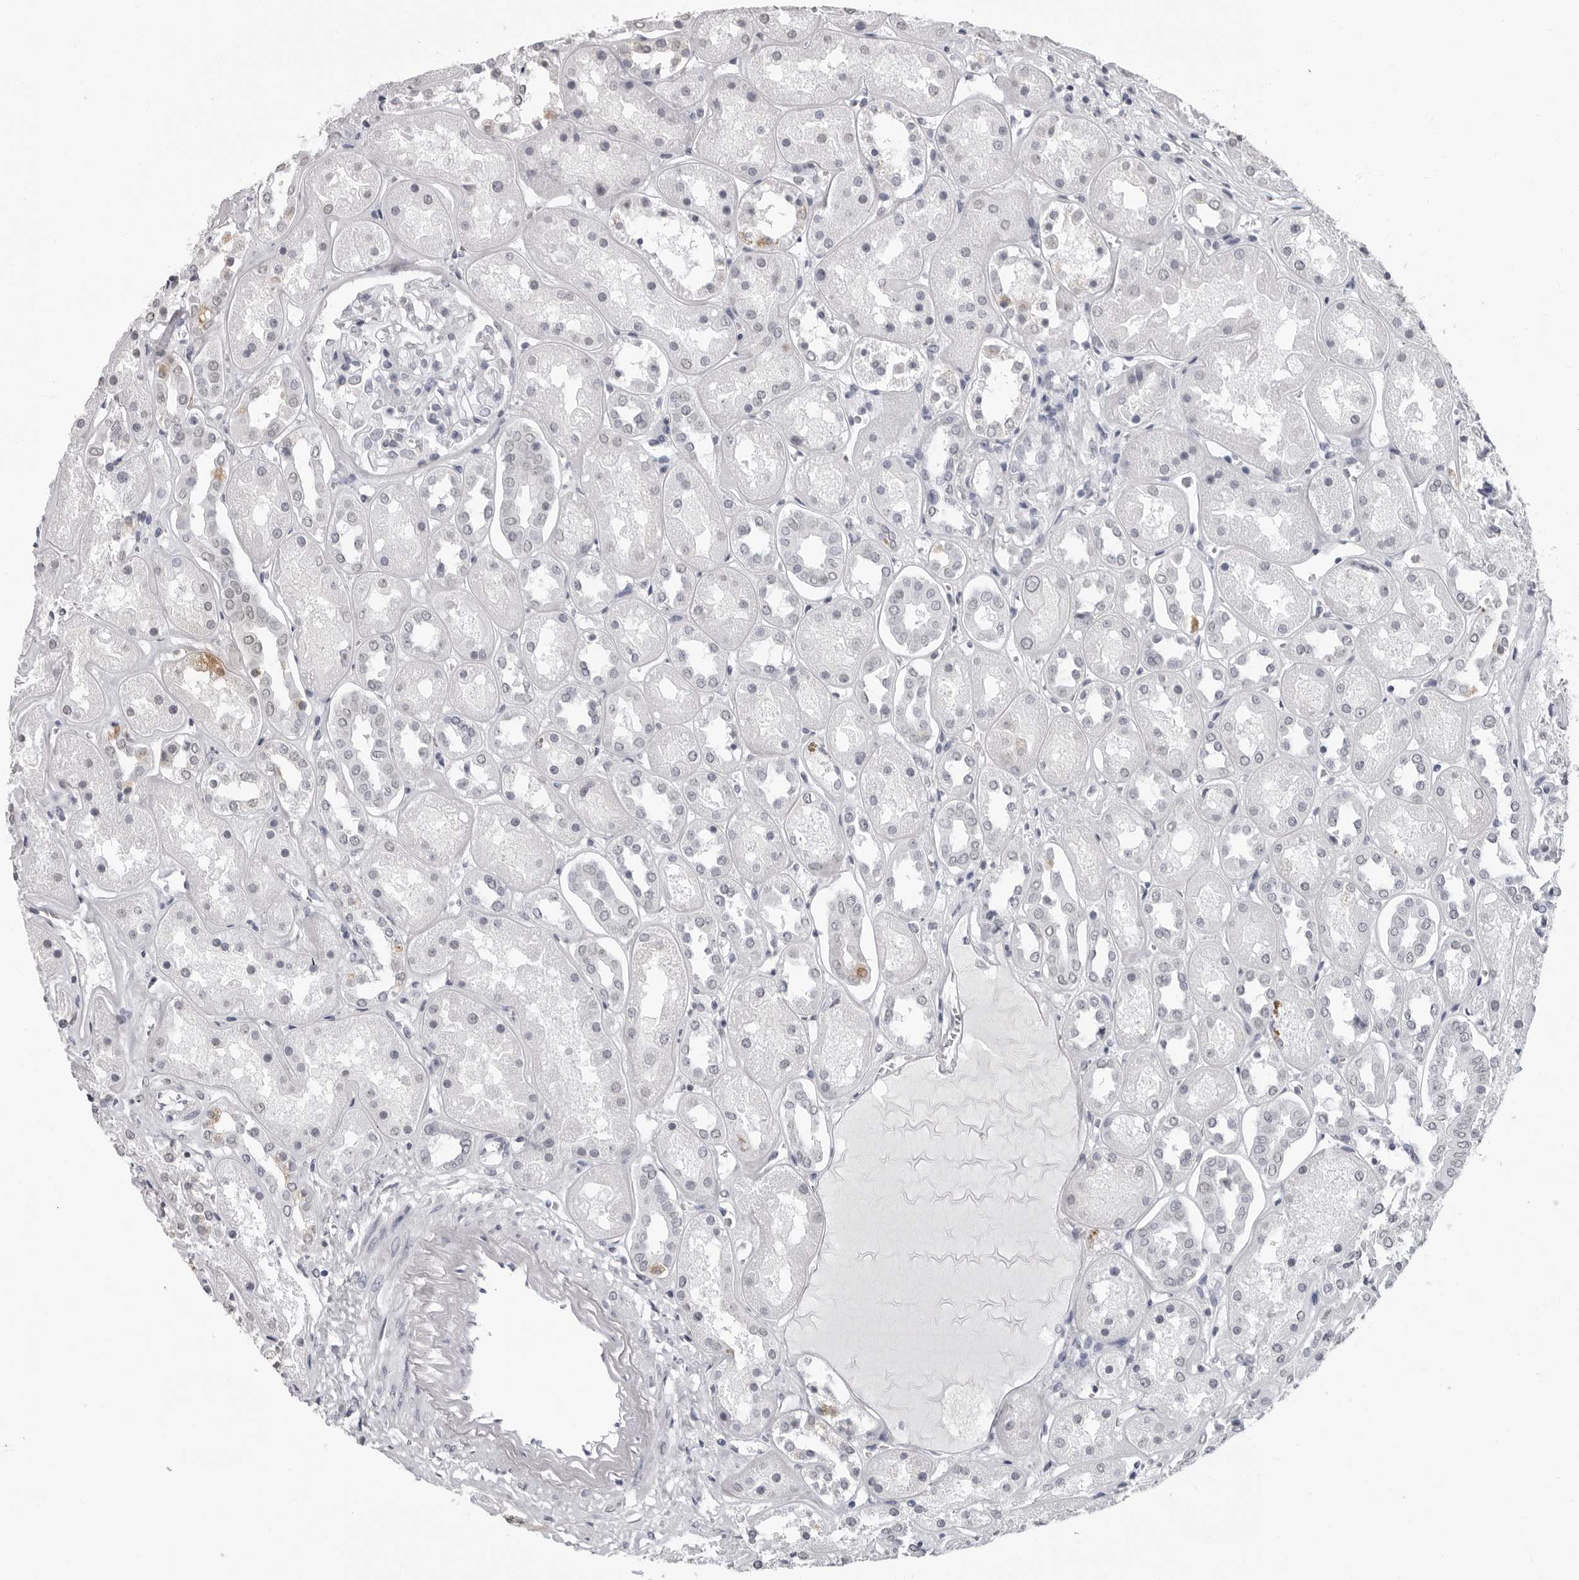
{"staining": {"intensity": "negative", "quantity": "none", "location": "none"}, "tissue": "kidney", "cell_type": "Cells in glomeruli", "image_type": "normal", "snomed": [{"axis": "morphology", "description": "Normal tissue, NOS"}, {"axis": "topography", "description": "Kidney"}], "caption": "An image of kidney stained for a protein shows no brown staining in cells in glomeruli.", "gene": "HEPACAM", "patient": {"sex": "male", "age": 70}}